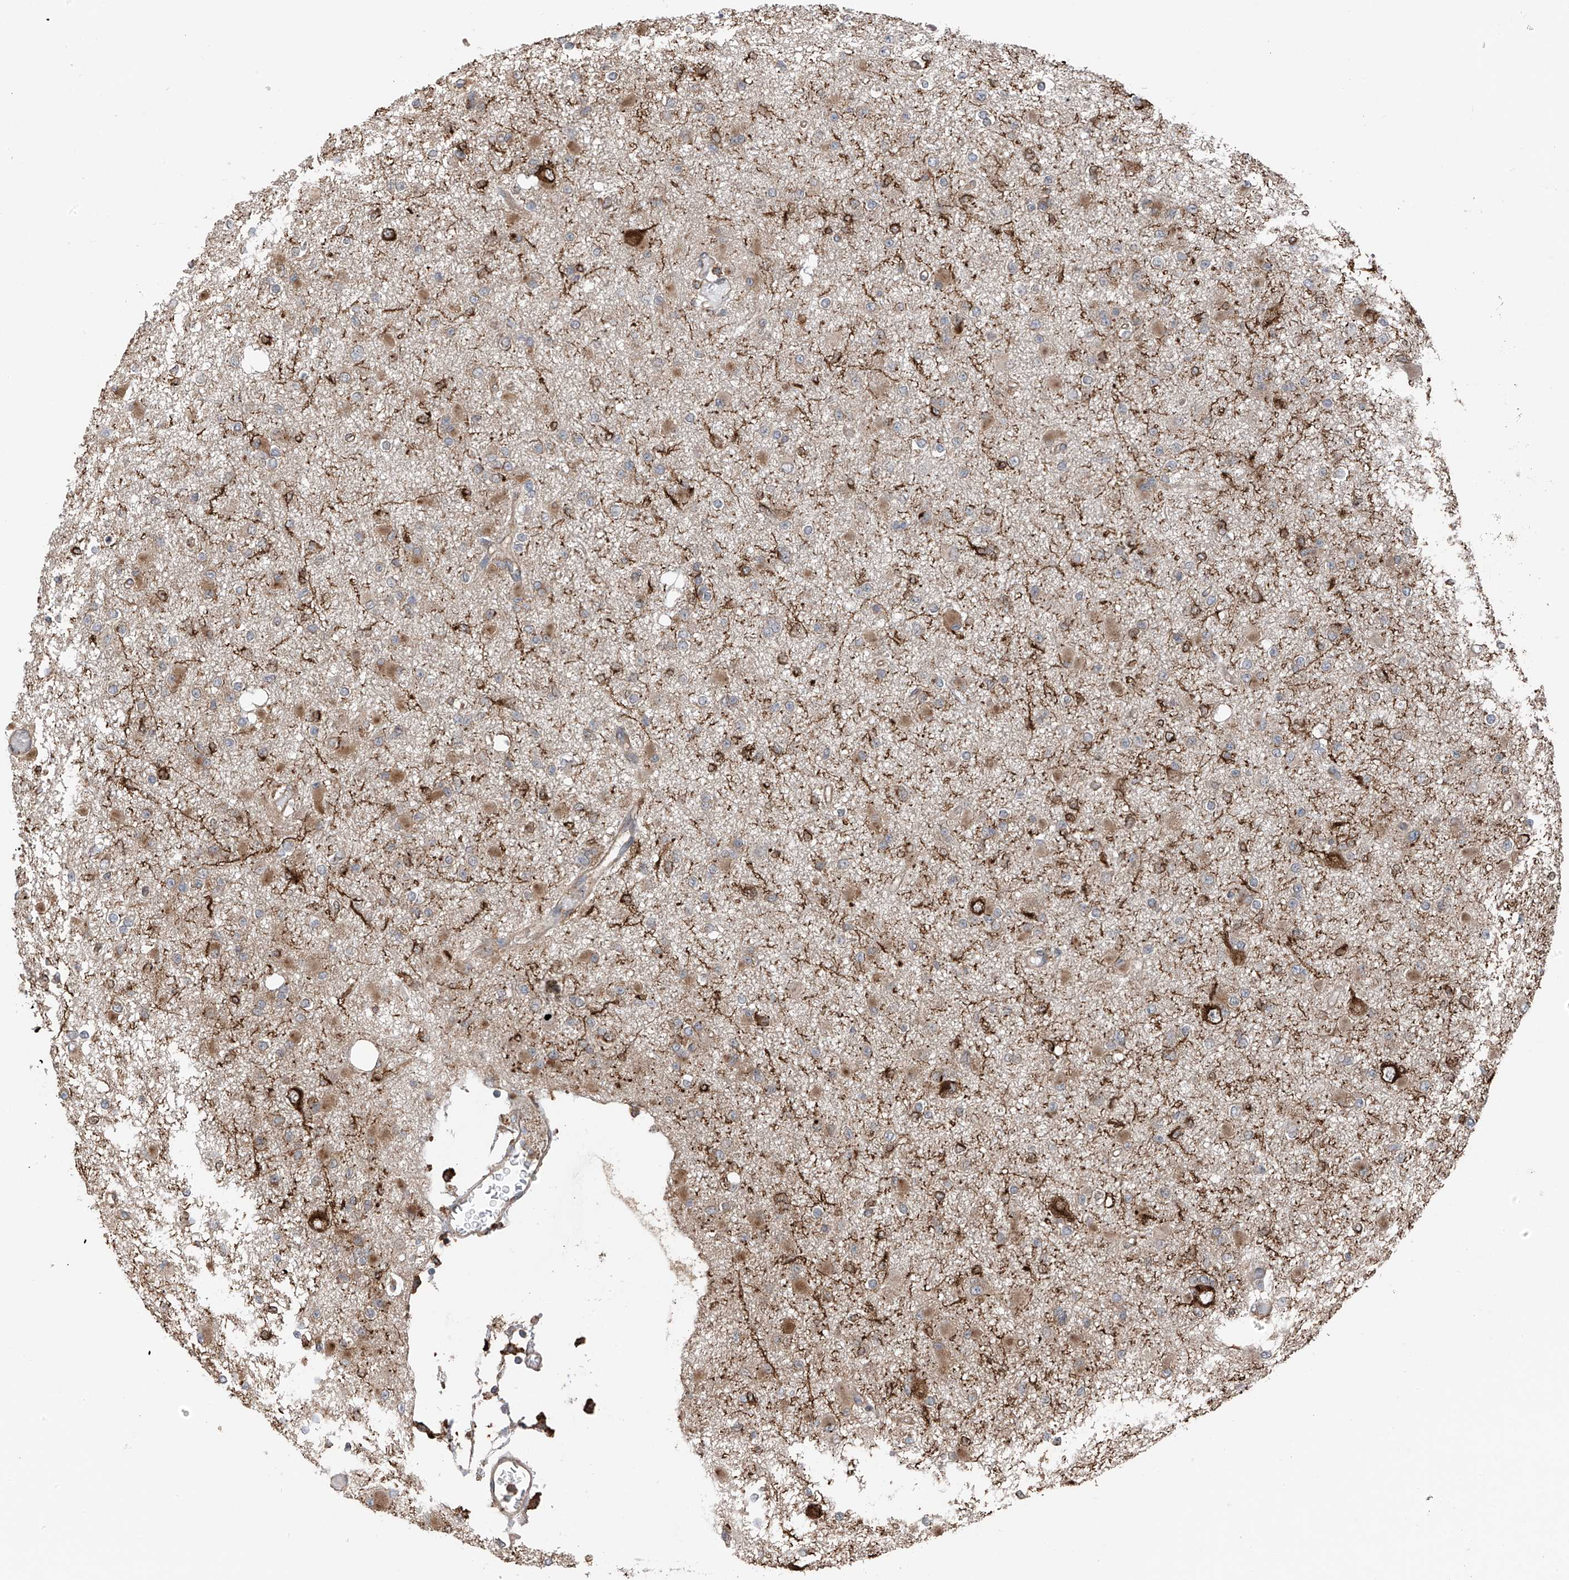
{"staining": {"intensity": "weak", "quantity": "25%-75%", "location": "cytoplasmic/membranous"}, "tissue": "glioma", "cell_type": "Tumor cells", "image_type": "cancer", "snomed": [{"axis": "morphology", "description": "Glioma, malignant, Low grade"}, {"axis": "topography", "description": "Brain"}], "caption": "Approximately 25%-75% of tumor cells in human glioma demonstrate weak cytoplasmic/membranous protein positivity as visualized by brown immunohistochemical staining.", "gene": "ZNF189", "patient": {"sex": "female", "age": 22}}